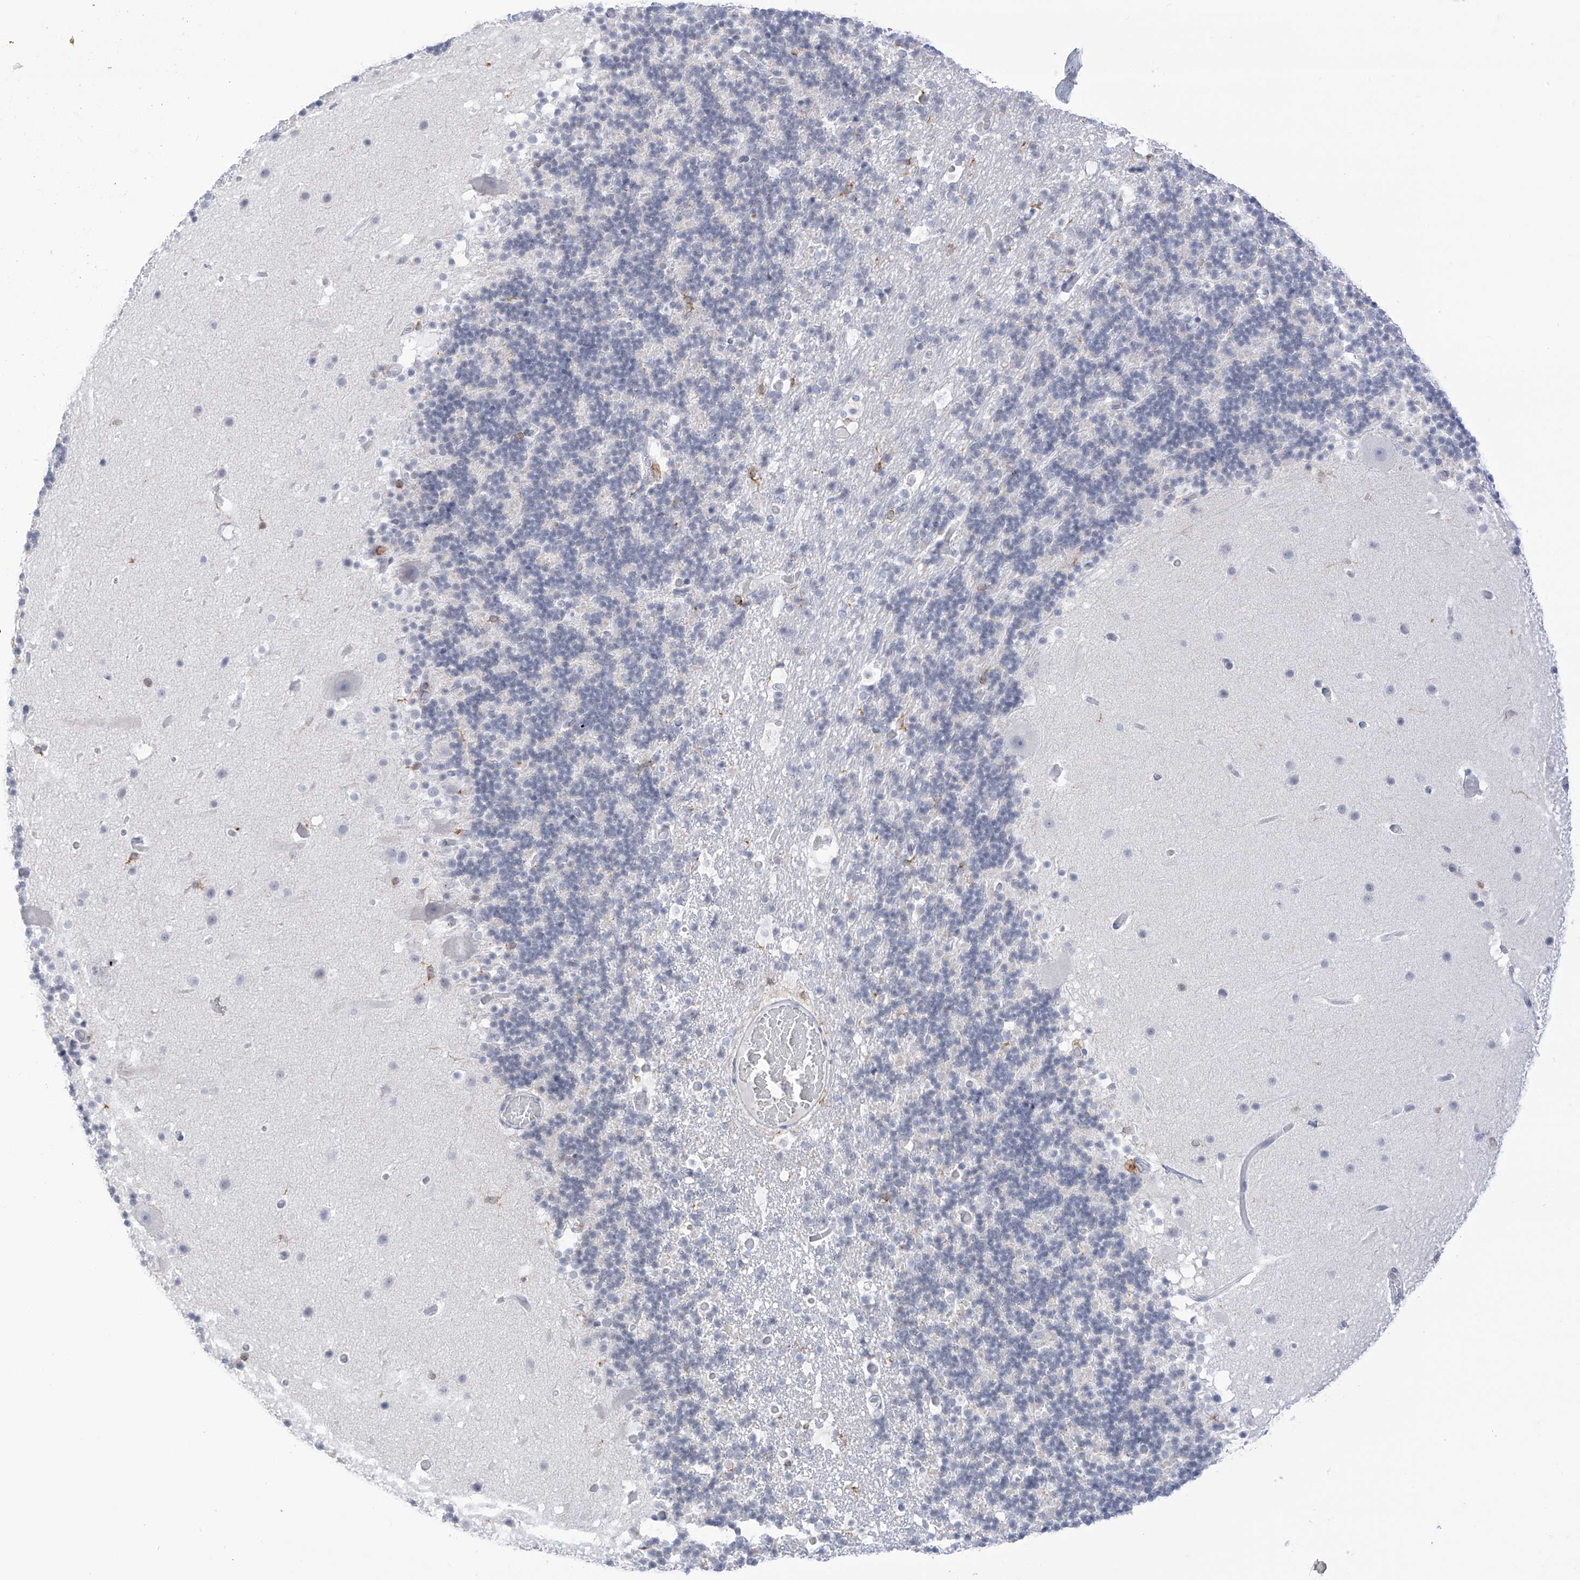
{"staining": {"intensity": "moderate", "quantity": "<25%", "location": "cytoplasmic/membranous"}, "tissue": "cerebellum", "cell_type": "Cells in granular layer", "image_type": "normal", "snomed": [{"axis": "morphology", "description": "Normal tissue, NOS"}, {"axis": "topography", "description": "Cerebellum"}], "caption": "Unremarkable cerebellum was stained to show a protein in brown. There is low levels of moderate cytoplasmic/membranous positivity in approximately <25% of cells in granular layer. The staining is performed using DAB (3,3'-diaminobenzidine) brown chromogen to label protein expression. The nuclei are counter-stained blue using hematoxylin.", "gene": "TBXAS1", "patient": {"sex": "male", "age": 57}}